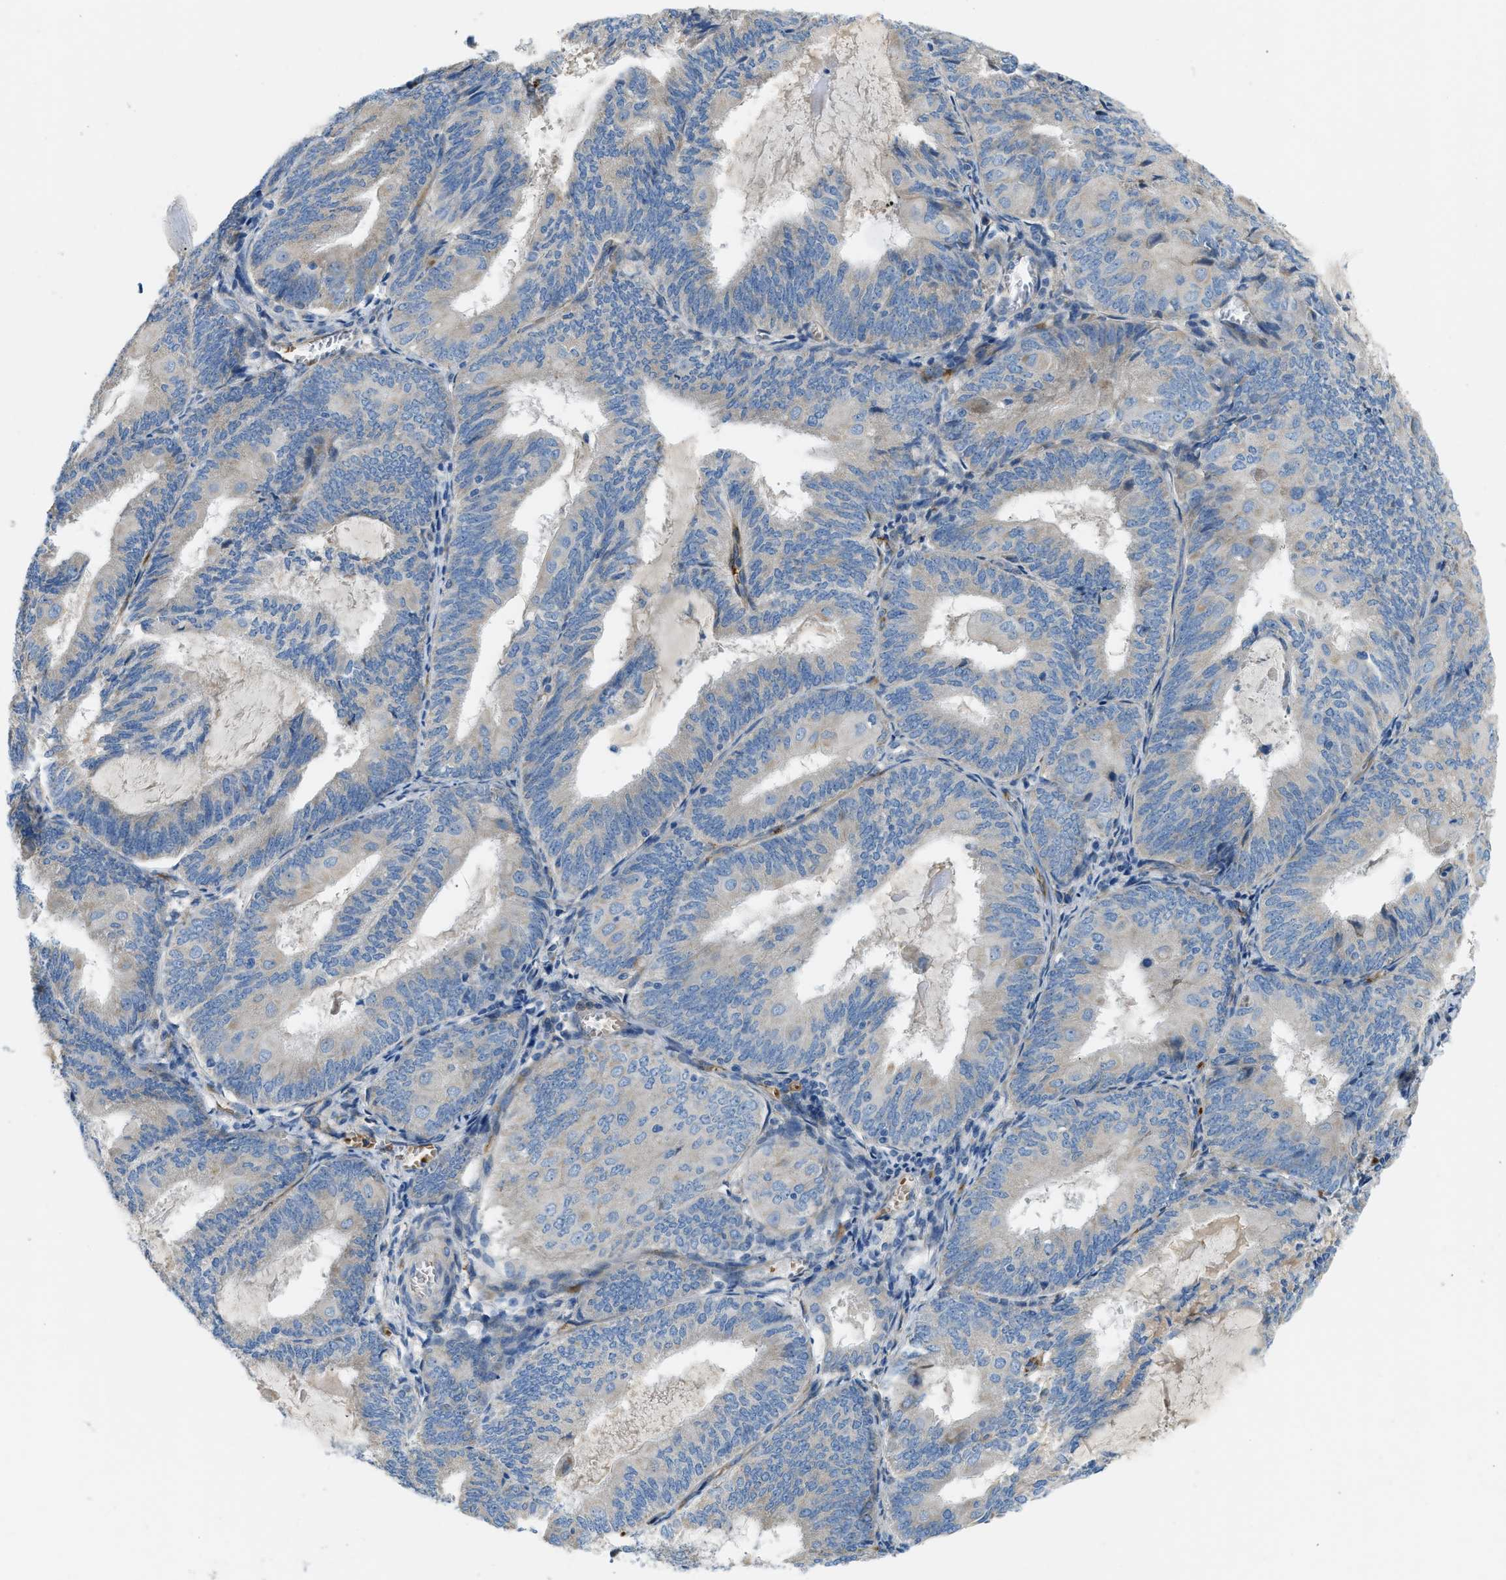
{"staining": {"intensity": "negative", "quantity": "none", "location": "none"}, "tissue": "endometrial cancer", "cell_type": "Tumor cells", "image_type": "cancer", "snomed": [{"axis": "morphology", "description": "Adenocarcinoma, NOS"}, {"axis": "topography", "description": "Endometrium"}], "caption": "High power microscopy photomicrograph of an IHC micrograph of endometrial cancer, revealing no significant staining in tumor cells. The staining is performed using DAB (3,3'-diaminobenzidine) brown chromogen with nuclei counter-stained in using hematoxylin.", "gene": "COL15A1", "patient": {"sex": "female", "age": 81}}